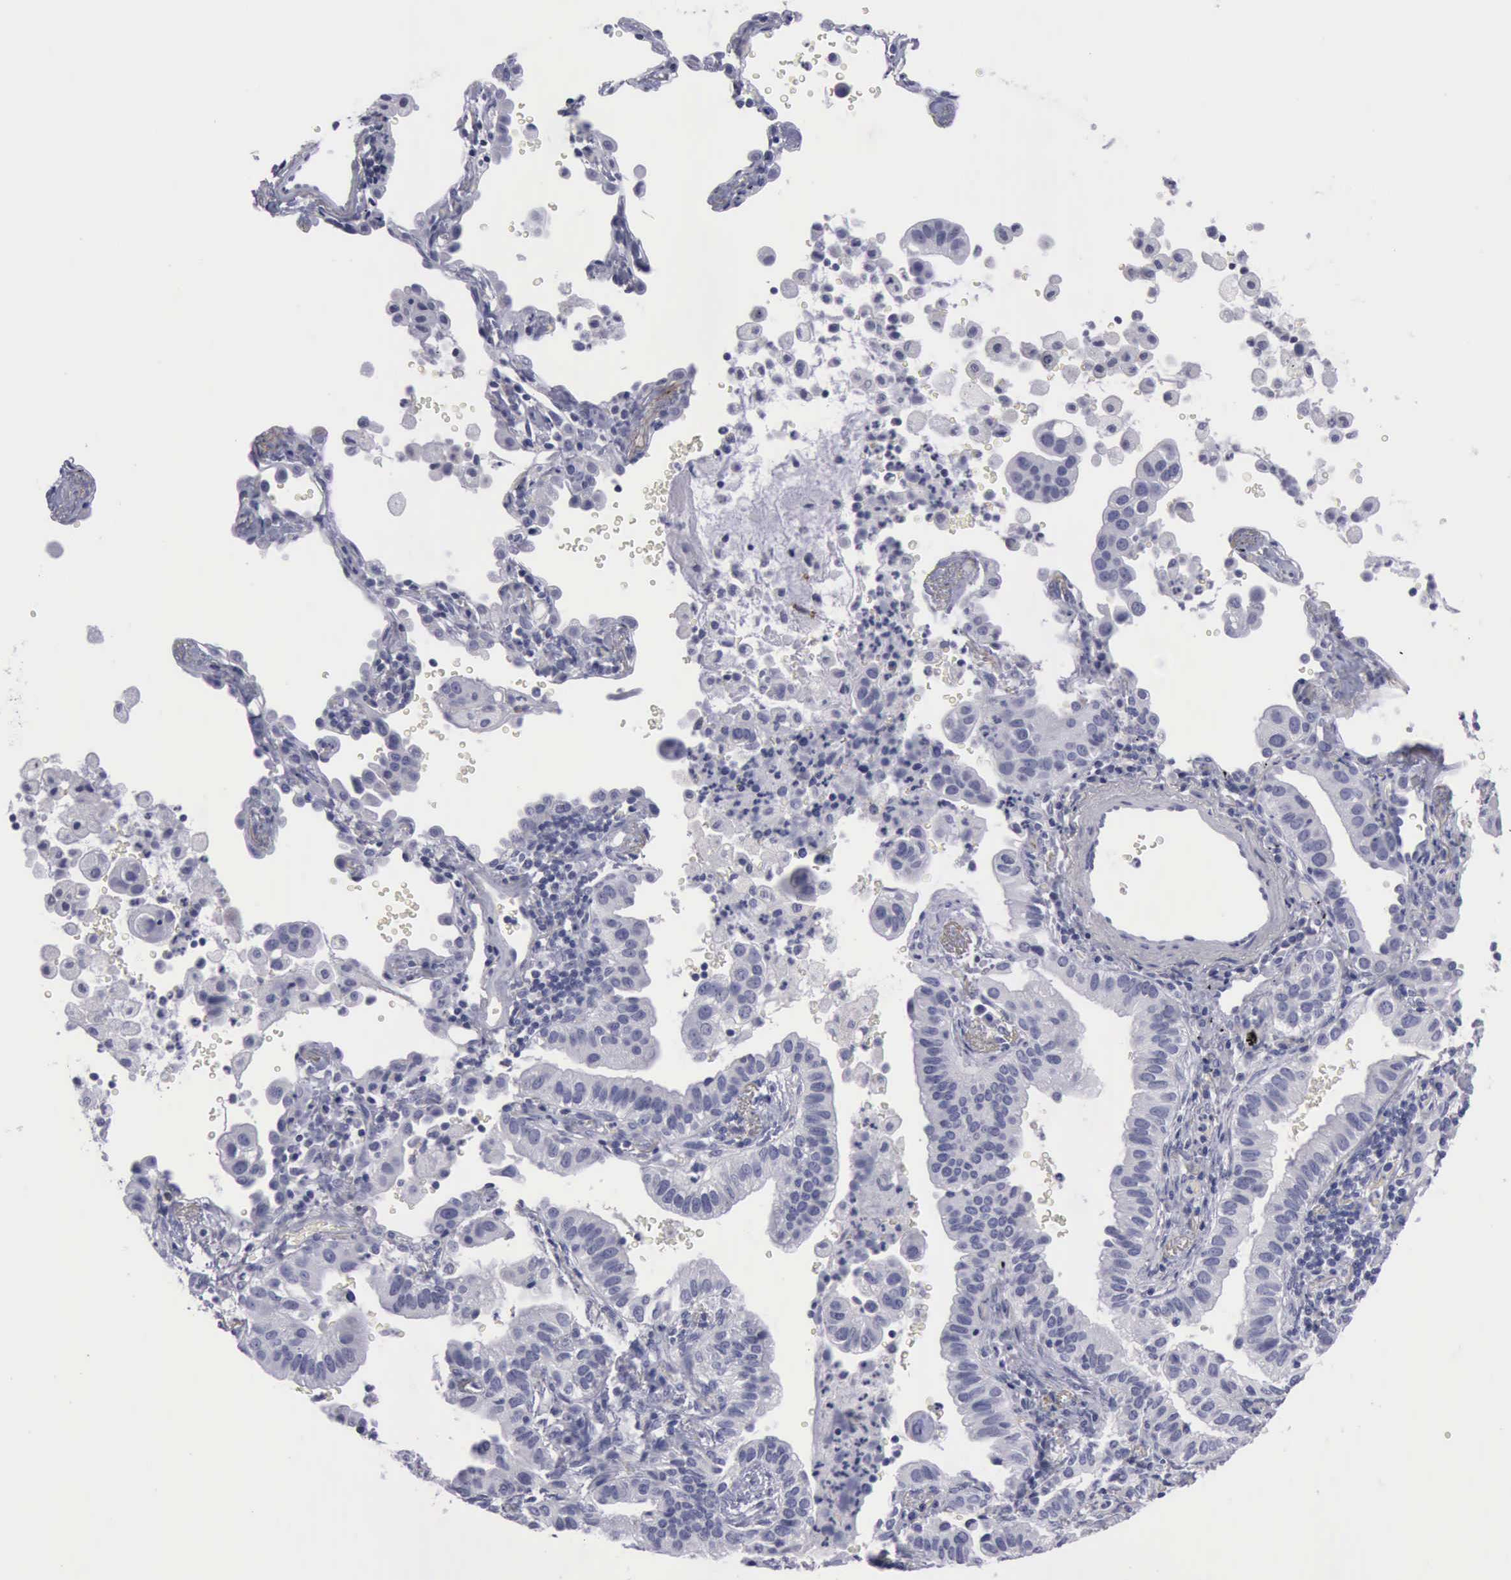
{"staining": {"intensity": "strong", "quantity": ">75%", "location": "cytoplasmic/membranous"}, "tissue": "lung cancer", "cell_type": "Tumor cells", "image_type": "cancer", "snomed": [{"axis": "morphology", "description": "Adenocarcinoma, NOS"}, {"axis": "topography", "description": "Lung"}], "caption": "This micrograph demonstrates immunohistochemistry (IHC) staining of human lung adenocarcinoma, with high strong cytoplasmic/membranous expression in approximately >75% of tumor cells.", "gene": "CDH2", "patient": {"sex": "female", "age": 50}}